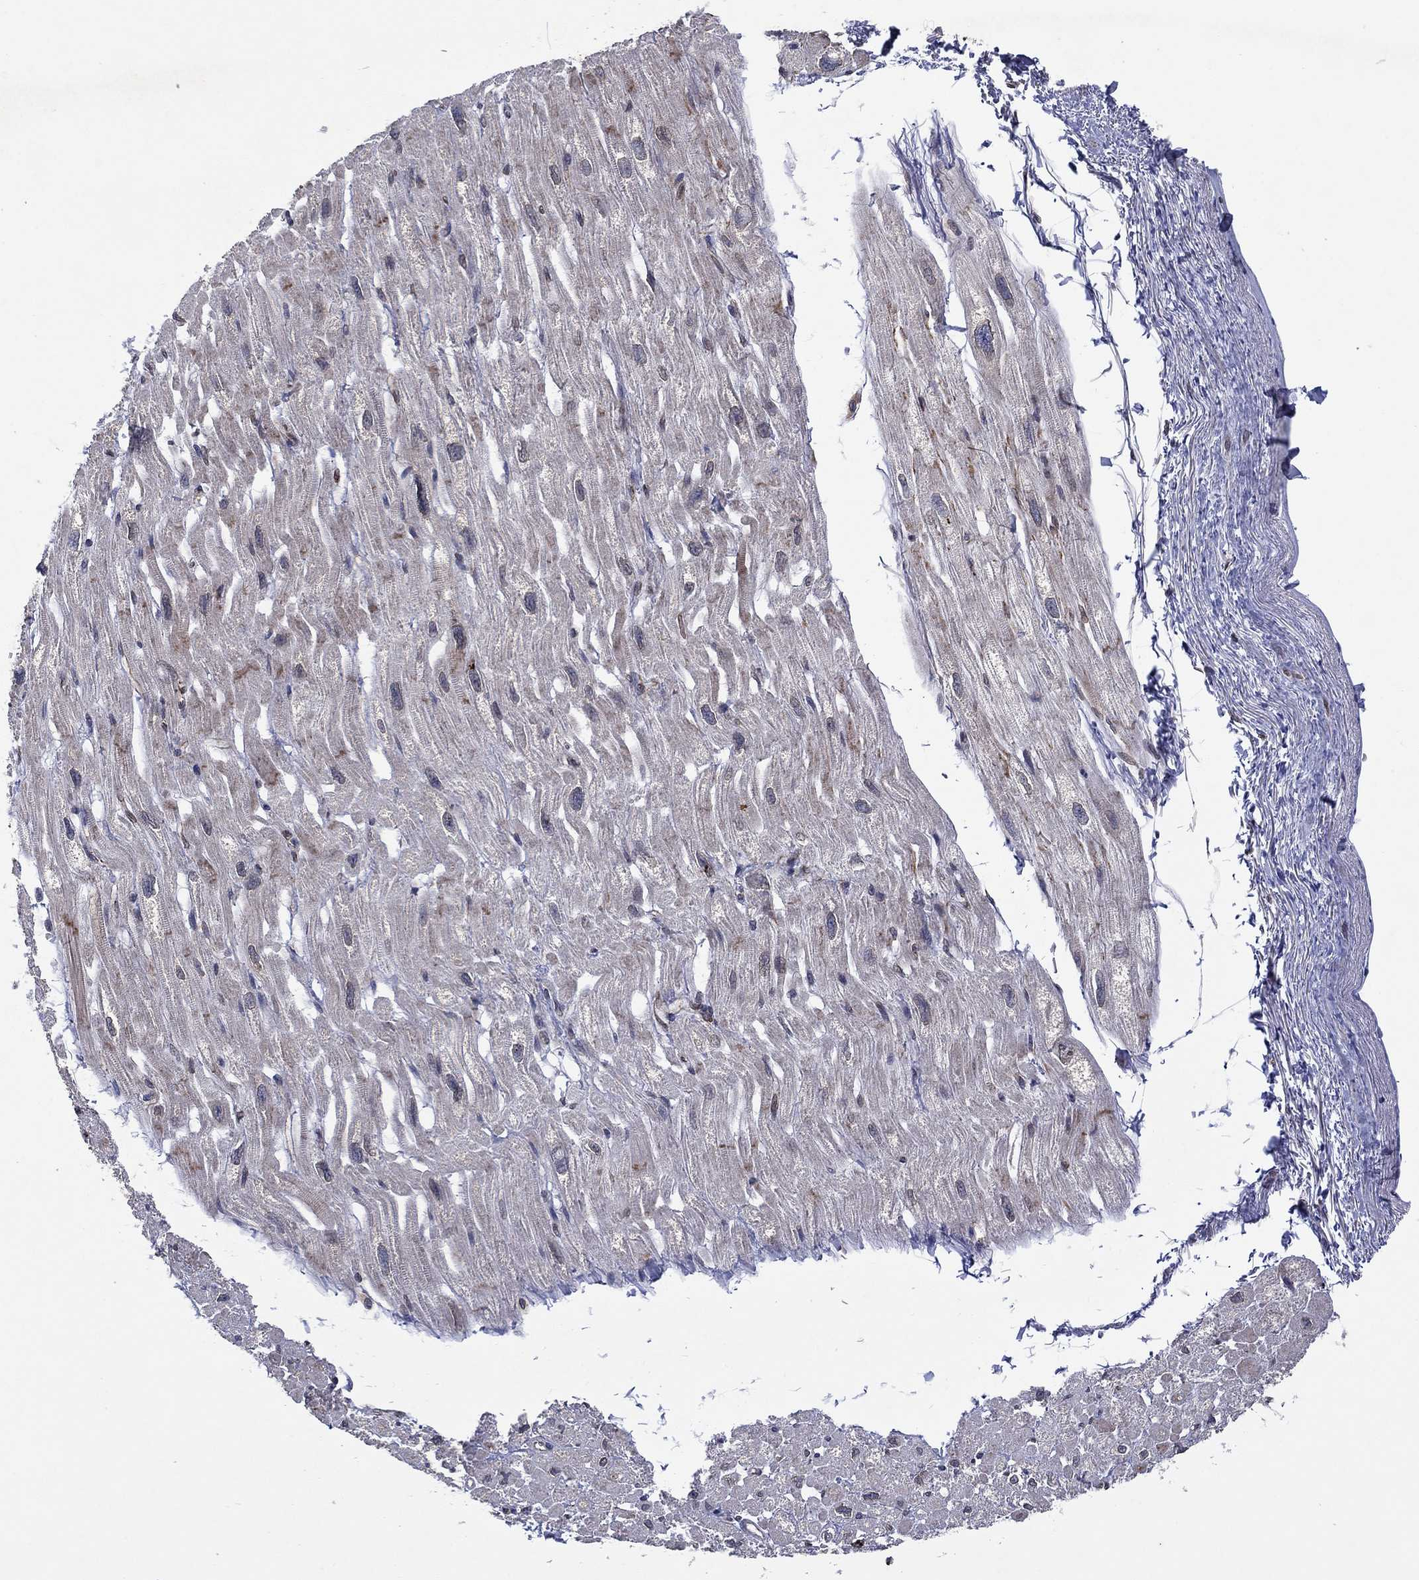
{"staining": {"intensity": "moderate", "quantity": "25%-75%", "location": "cytoplasmic/membranous"}, "tissue": "heart muscle", "cell_type": "Cardiomyocytes", "image_type": "normal", "snomed": [{"axis": "morphology", "description": "Normal tissue, NOS"}, {"axis": "topography", "description": "Heart"}], "caption": "Cardiomyocytes display medium levels of moderate cytoplasmic/membranous staining in approximately 25%-75% of cells in unremarkable heart muscle.", "gene": "EMC9", "patient": {"sex": "male", "age": 66}}